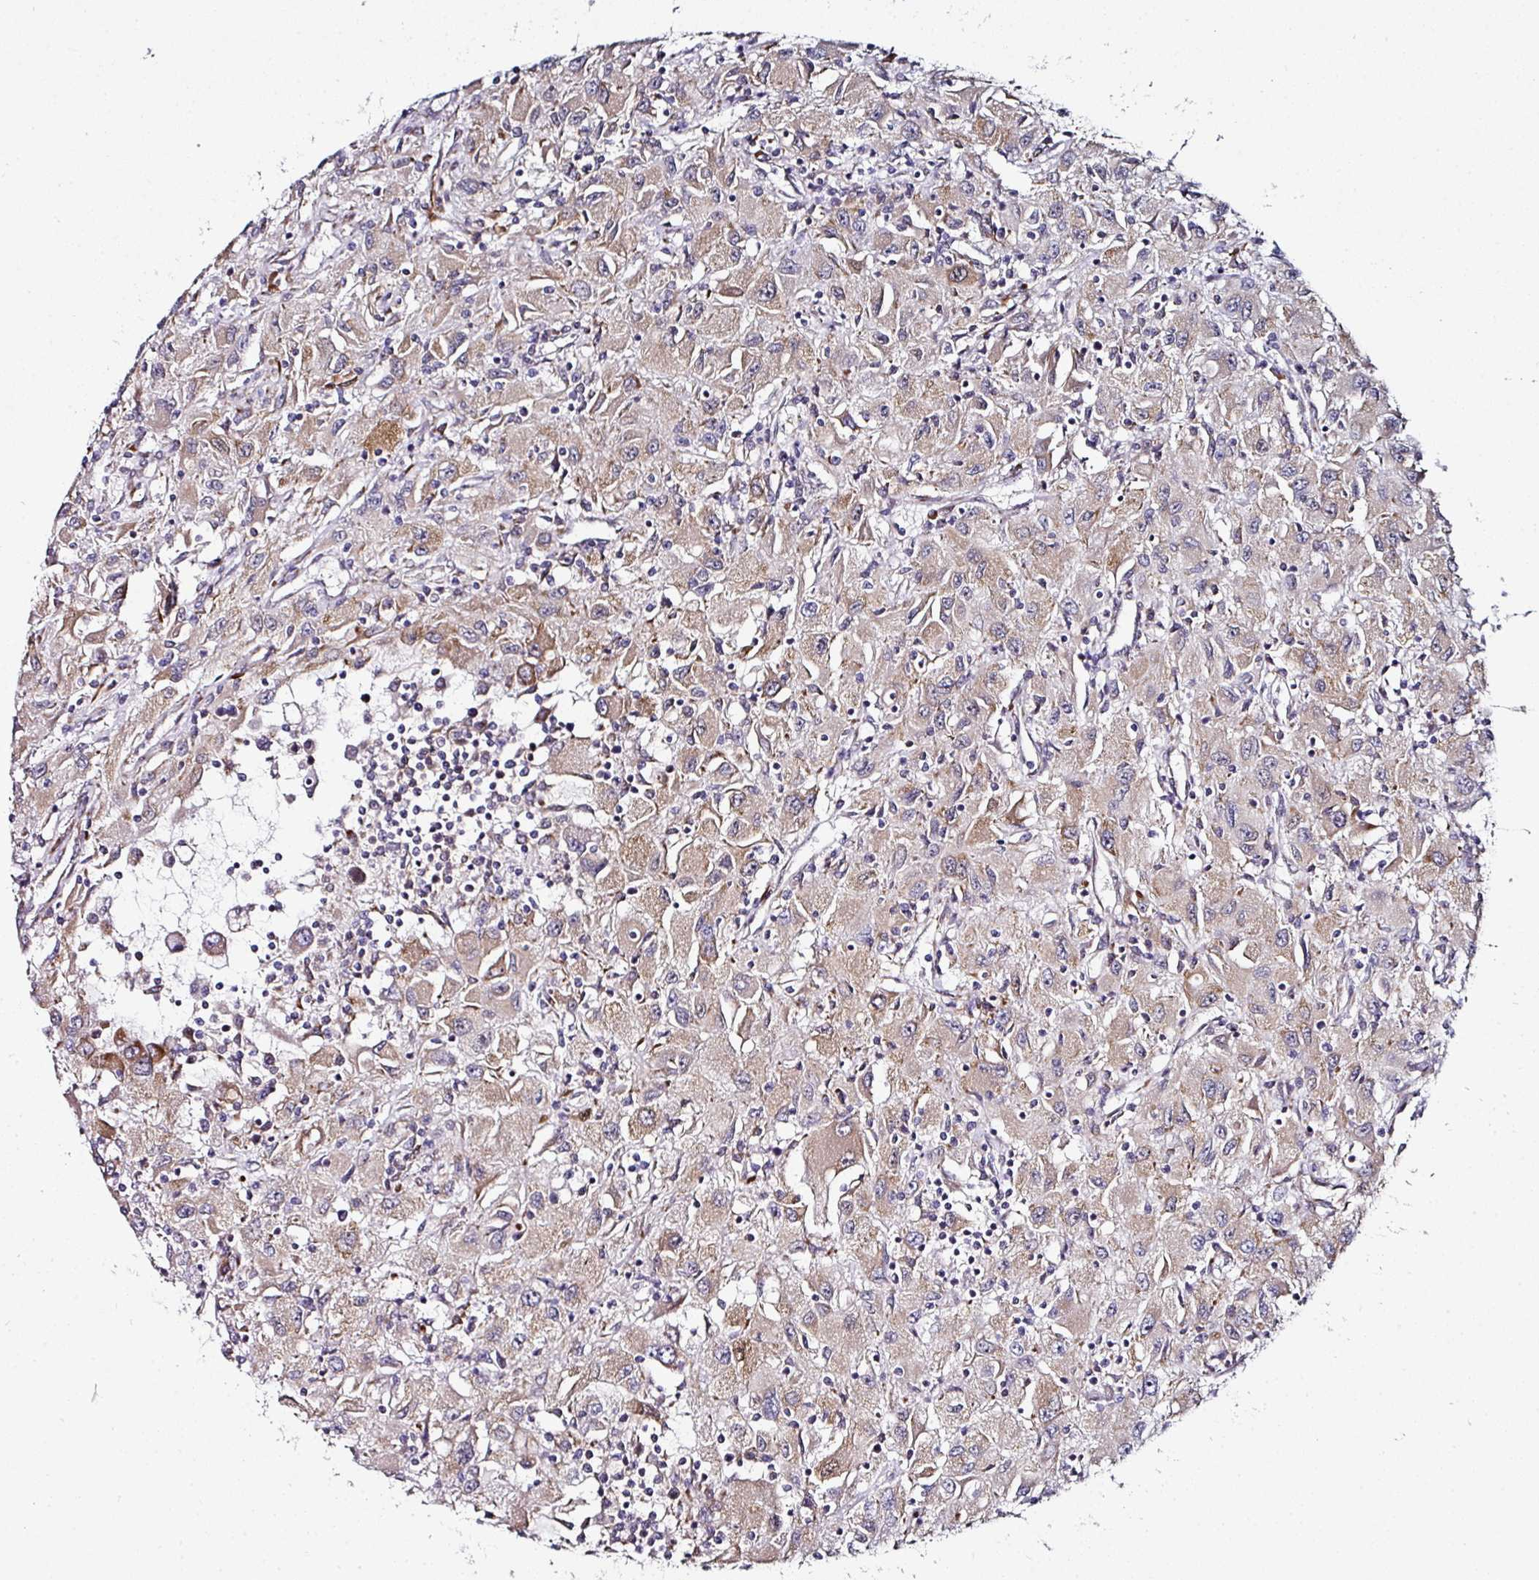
{"staining": {"intensity": "moderate", "quantity": "25%-75%", "location": "cytoplasmic/membranous"}, "tissue": "renal cancer", "cell_type": "Tumor cells", "image_type": "cancer", "snomed": [{"axis": "morphology", "description": "Adenocarcinoma, NOS"}, {"axis": "topography", "description": "Kidney"}], "caption": "Brown immunohistochemical staining in human renal cancer (adenocarcinoma) displays moderate cytoplasmic/membranous expression in about 25%-75% of tumor cells.", "gene": "APOLD1", "patient": {"sex": "female", "age": 67}}